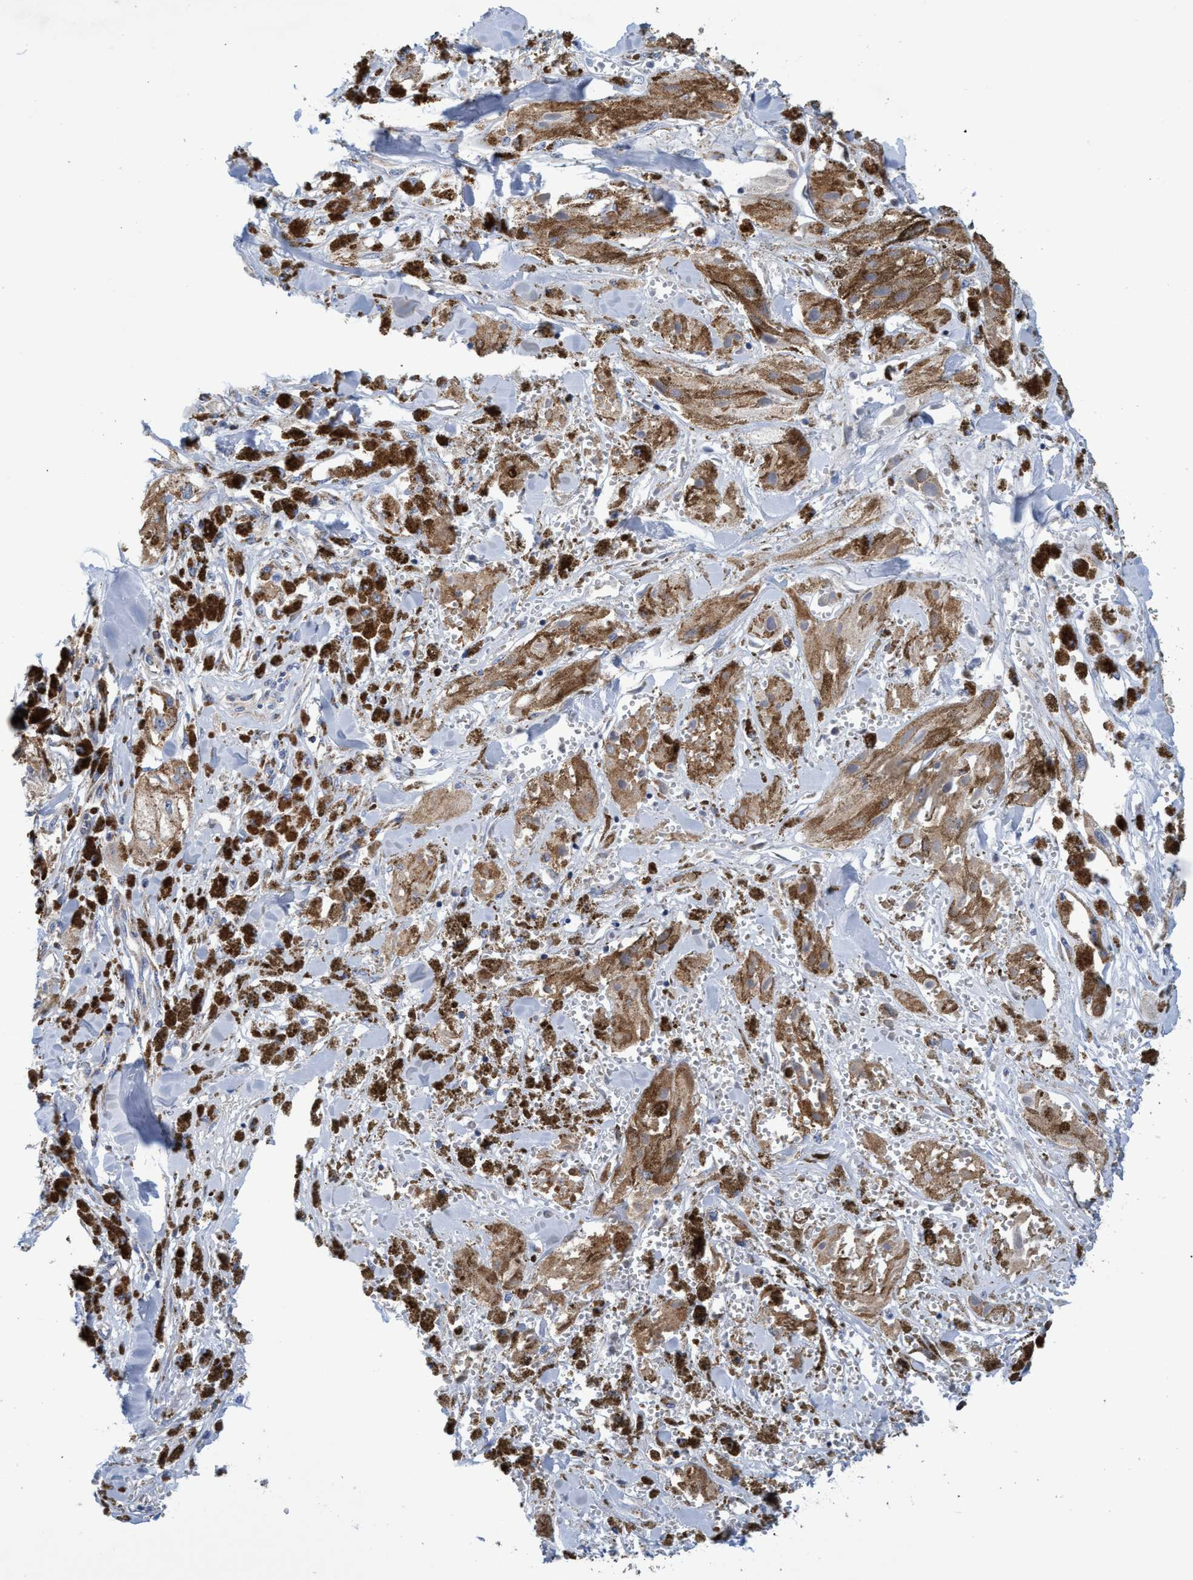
{"staining": {"intensity": "moderate", "quantity": ">75%", "location": "cytoplasmic/membranous"}, "tissue": "melanoma", "cell_type": "Tumor cells", "image_type": "cancer", "snomed": [{"axis": "morphology", "description": "Malignant melanoma, NOS"}, {"axis": "topography", "description": "Skin"}], "caption": "Melanoma was stained to show a protein in brown. There is medium levels of moderate cytoplasmic/membranous expression in about >75% of tumor cells. (IHC, brightfield microscopy, high magnification).", "gene": "CRYZ", "patient": {"sex": "male", "age": 88}}